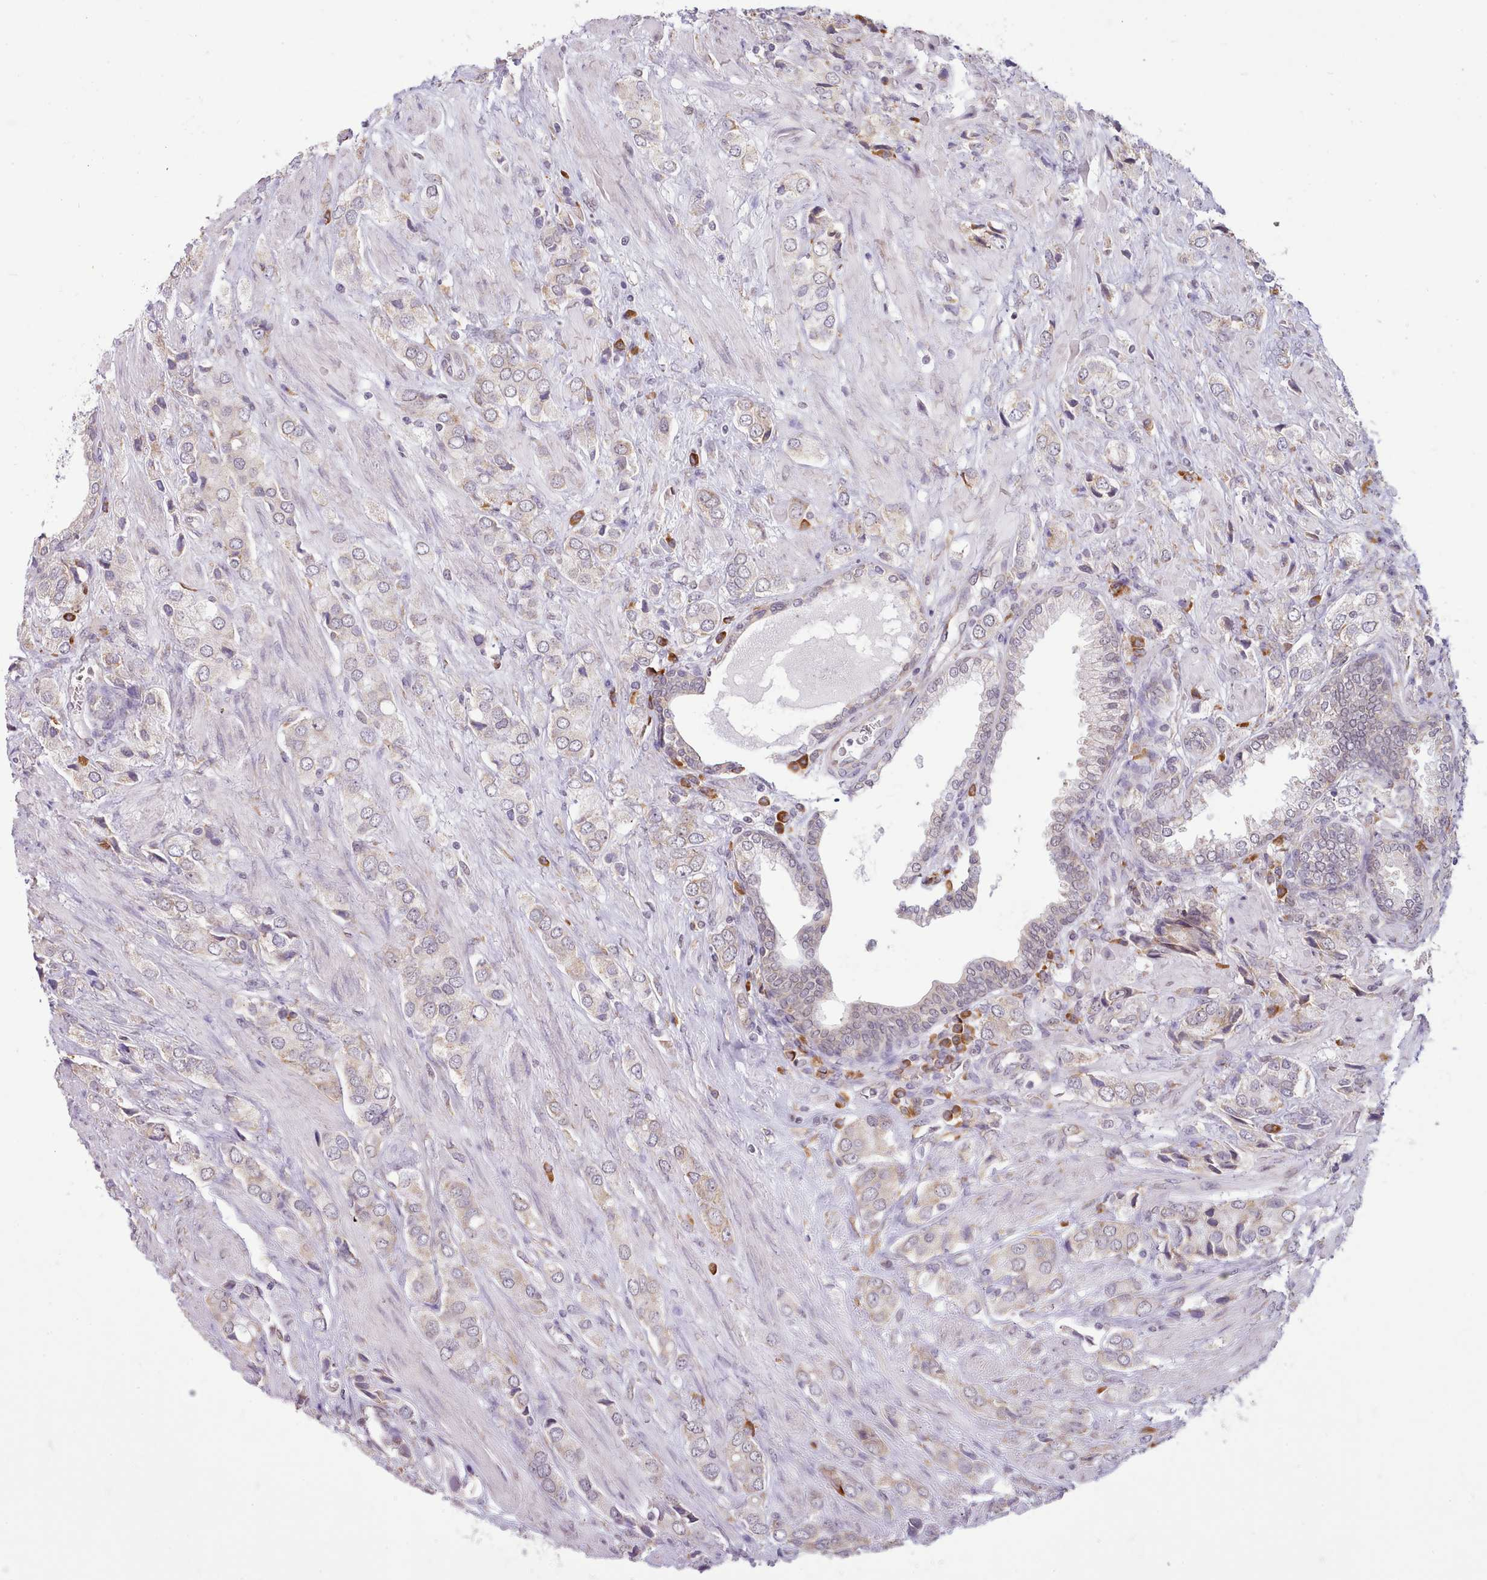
{"staining": {"intensity": "weak", "quantity": "25%-75%", "location": "cytoplasmic/membranous"}, "tissue": "prostate cancer", "cell_type": "Tumor cells", "image_type": "cancer", "snomed": [{"axis": "morphology", "description": "Adenocarcinoma, High grade"}, {"axis": "topography", "description": "Prostate and seminal vesicle, NOS"}], "caption": "Protein expression analysis of human prostate cancer (adenocarcinoma (high-grade)) reveals weak cytoplasmic/membranous positivity in about 25%-75% of tumor cells. The staining was performed using DAB to visualize the protein expression in brown, while the nuclei were stained in blue with hematoxylin (Magnification: 20x).", "gene": "SEC61B", "patient": {"sex": "male", "age": 64}}